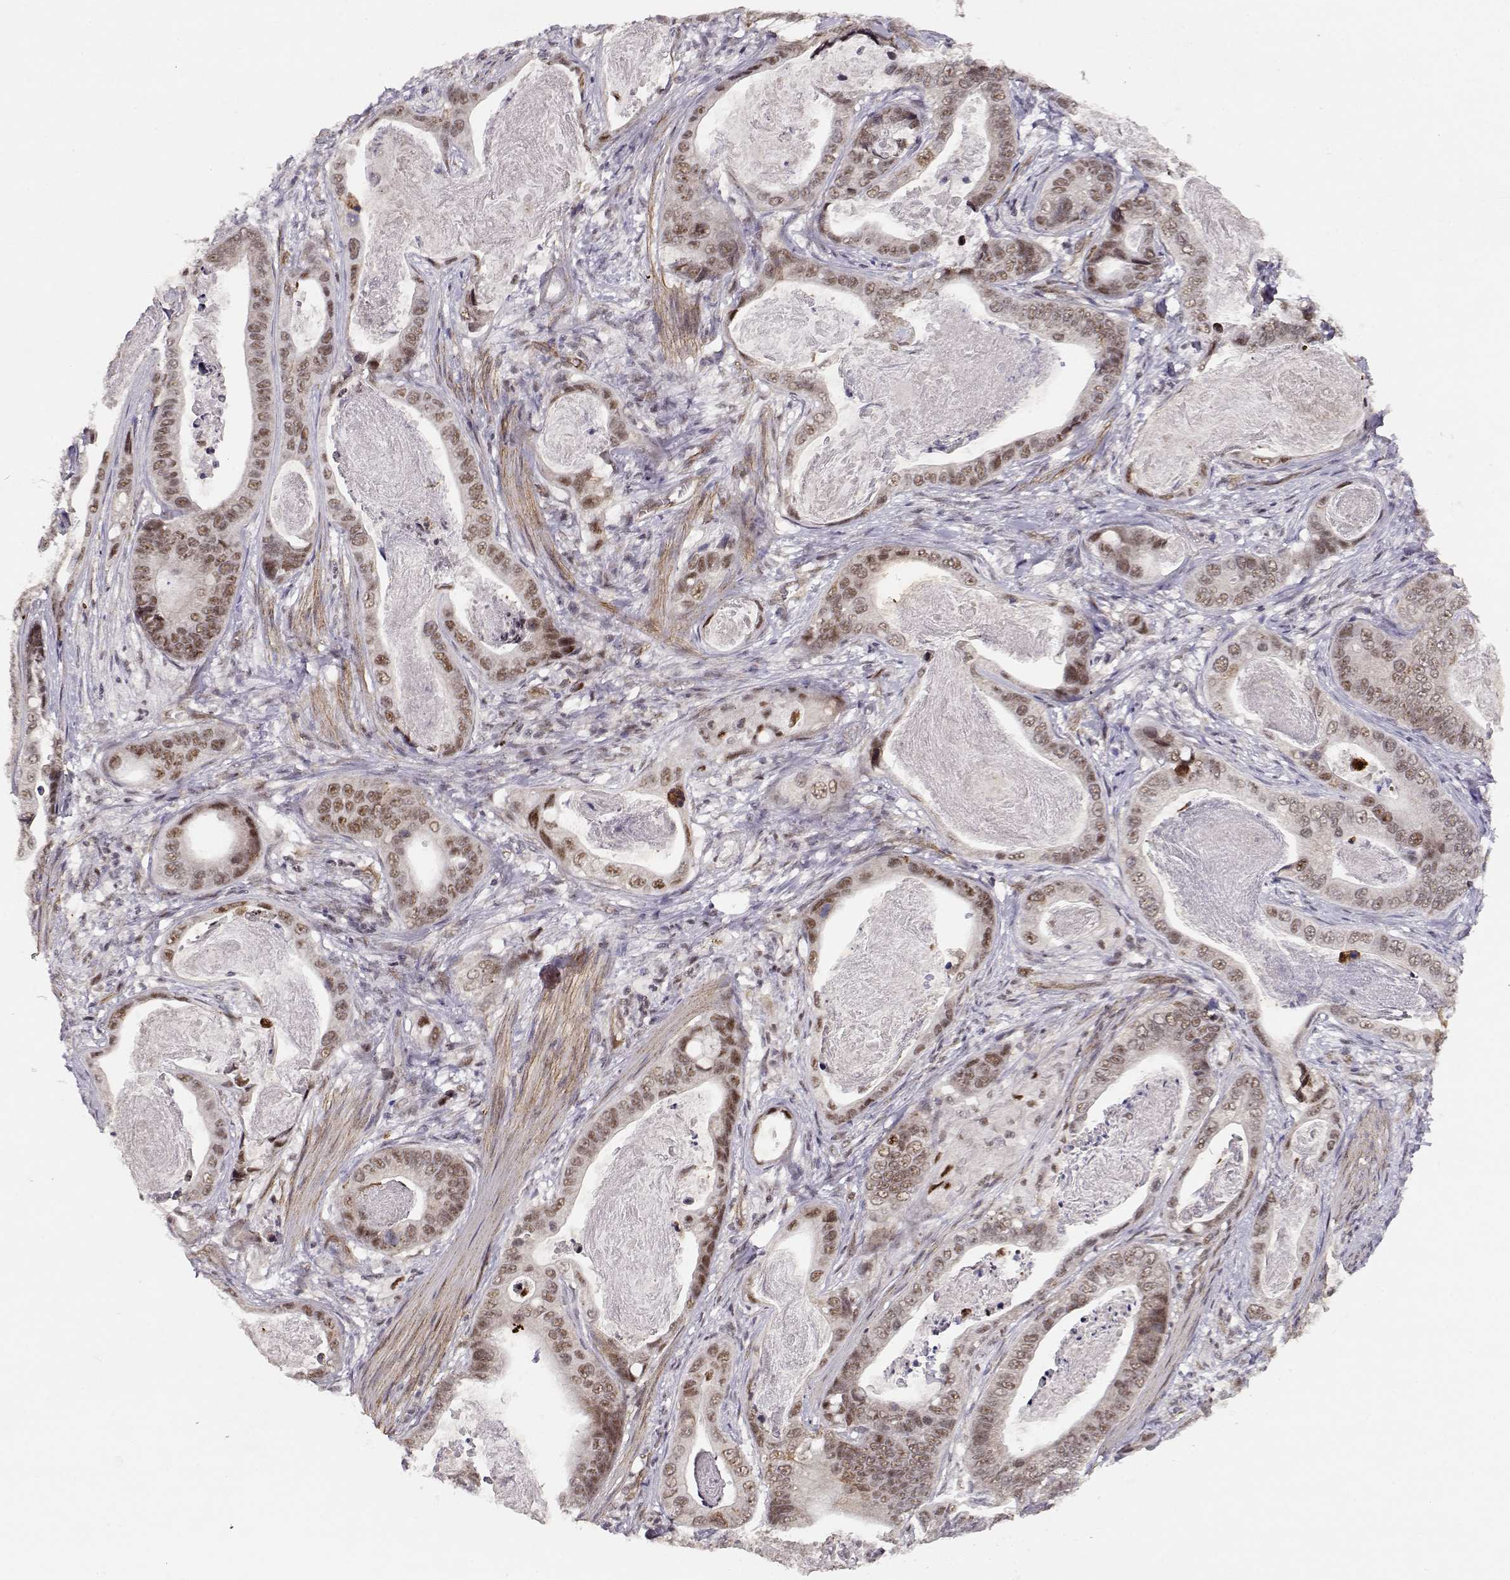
{"staining": {"intensity": "weak", "quantity": "25%-75%", "location": "nuclear"}, "tissue": "stomach cancer", "cell_type": "Tumor cells", "image_type": "cancer", "snomed": [{"axis": "morphology", "description": "Adenocarcinoma, NOS"}, {"axis": "topography", "description": "Stomach"}], "caption": "The immunohistochemical stain shows weak nuclear expression in tumor cells of stomach cancer tissue.", "gene": "CIR1", "patient": {"sex": "male", "age": 84}}